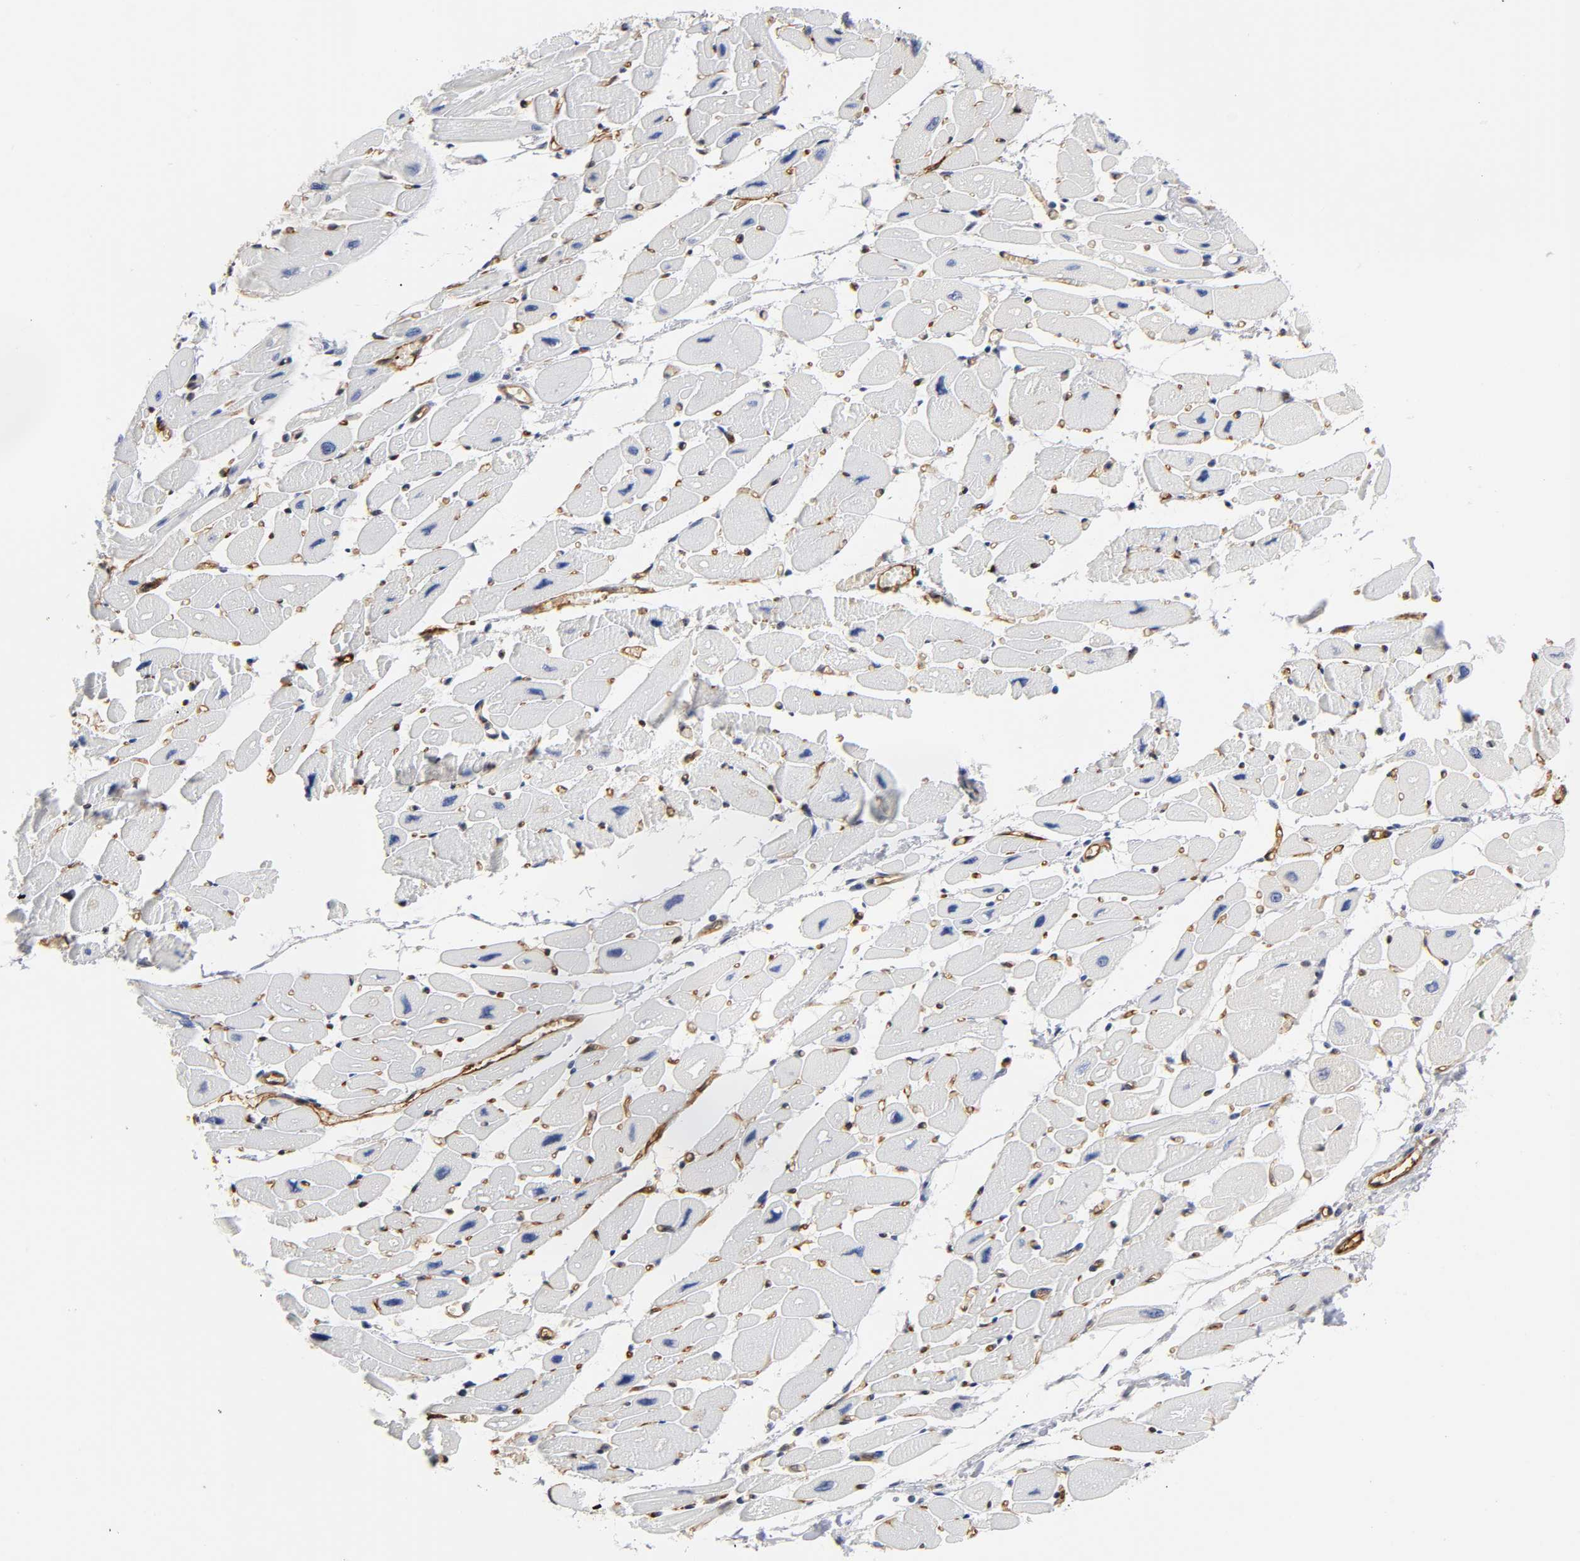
{"staining": {"intensity": "negative", "quantity": "none", "location": "none"}, "tissue": "heart muscle", "cell_type": "Cardiomyocytes", "image_type": "normal", "snomed": [{"axis": "morphology", "description": "Normal tissue, NOS"}, {"axis": "topography", "description": "Heart"}], "caption": "This micrograph is of benign heart muscle stained with IHC to label a protein in brown with the nuclei are counter-stained blue. There is no staining in cardiomyocytes. (Immunohistochemistry, brightfield microscopy, high magnification).", "gene": "ICAM1", "patient": {"sex": "female", "age": 54}}